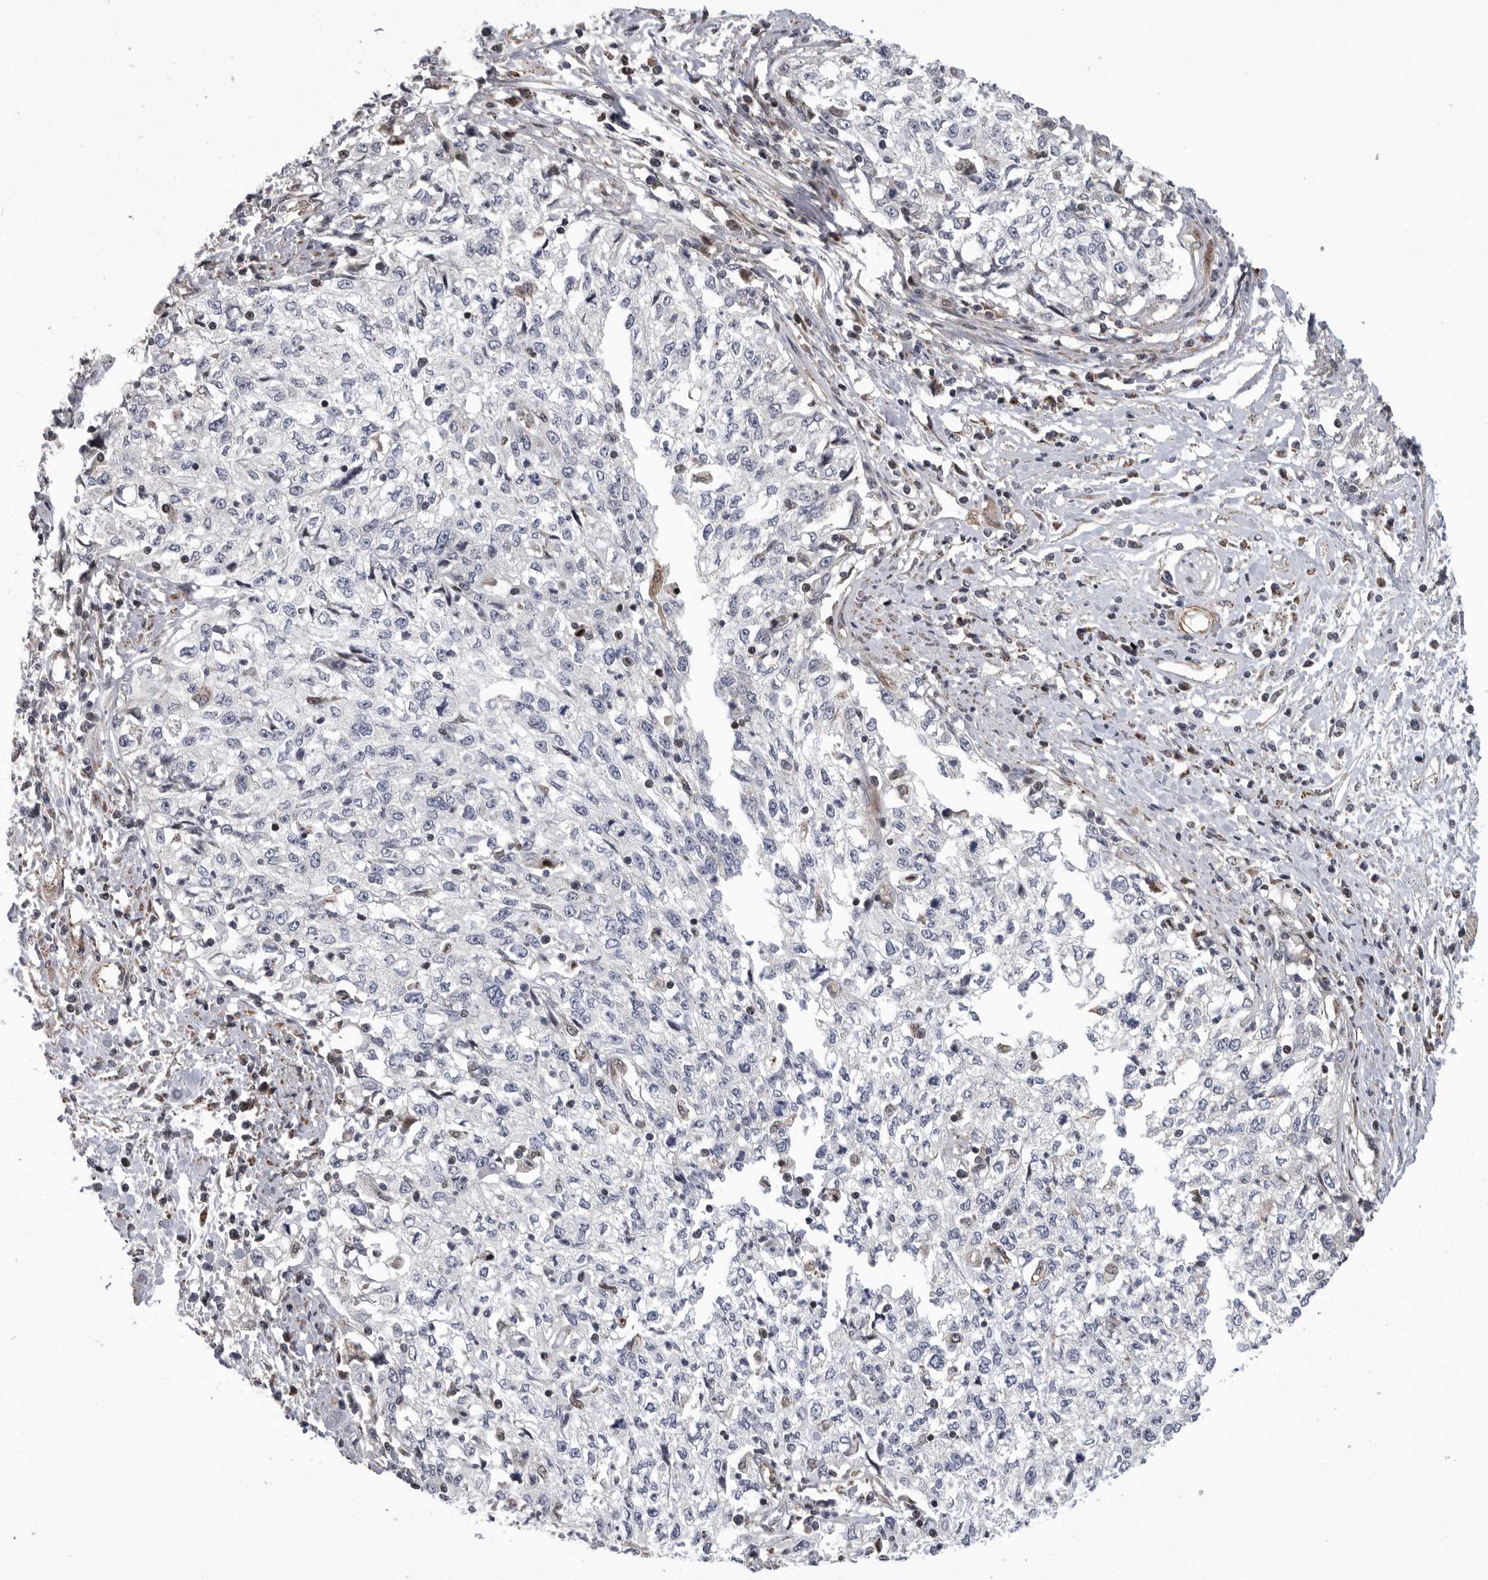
{"staining": {"intensity": "negative", "quantity": "none", "location": "none"}, "tissue": "cervical cancer", "cell_type": "Tumor cells", "image_type": "cancer", "snomed": [{"axis": "morphology", "description": "Squamous cell carcinoma, NOS"}, {"axis": "topography", "description": "Cervix"}], "caption": "Tumor cells show no significant staining in cervical squamous cell carcinoma.", "gene": "TMPRSS11F", "patient": {"sex": "female", "age": 57}}